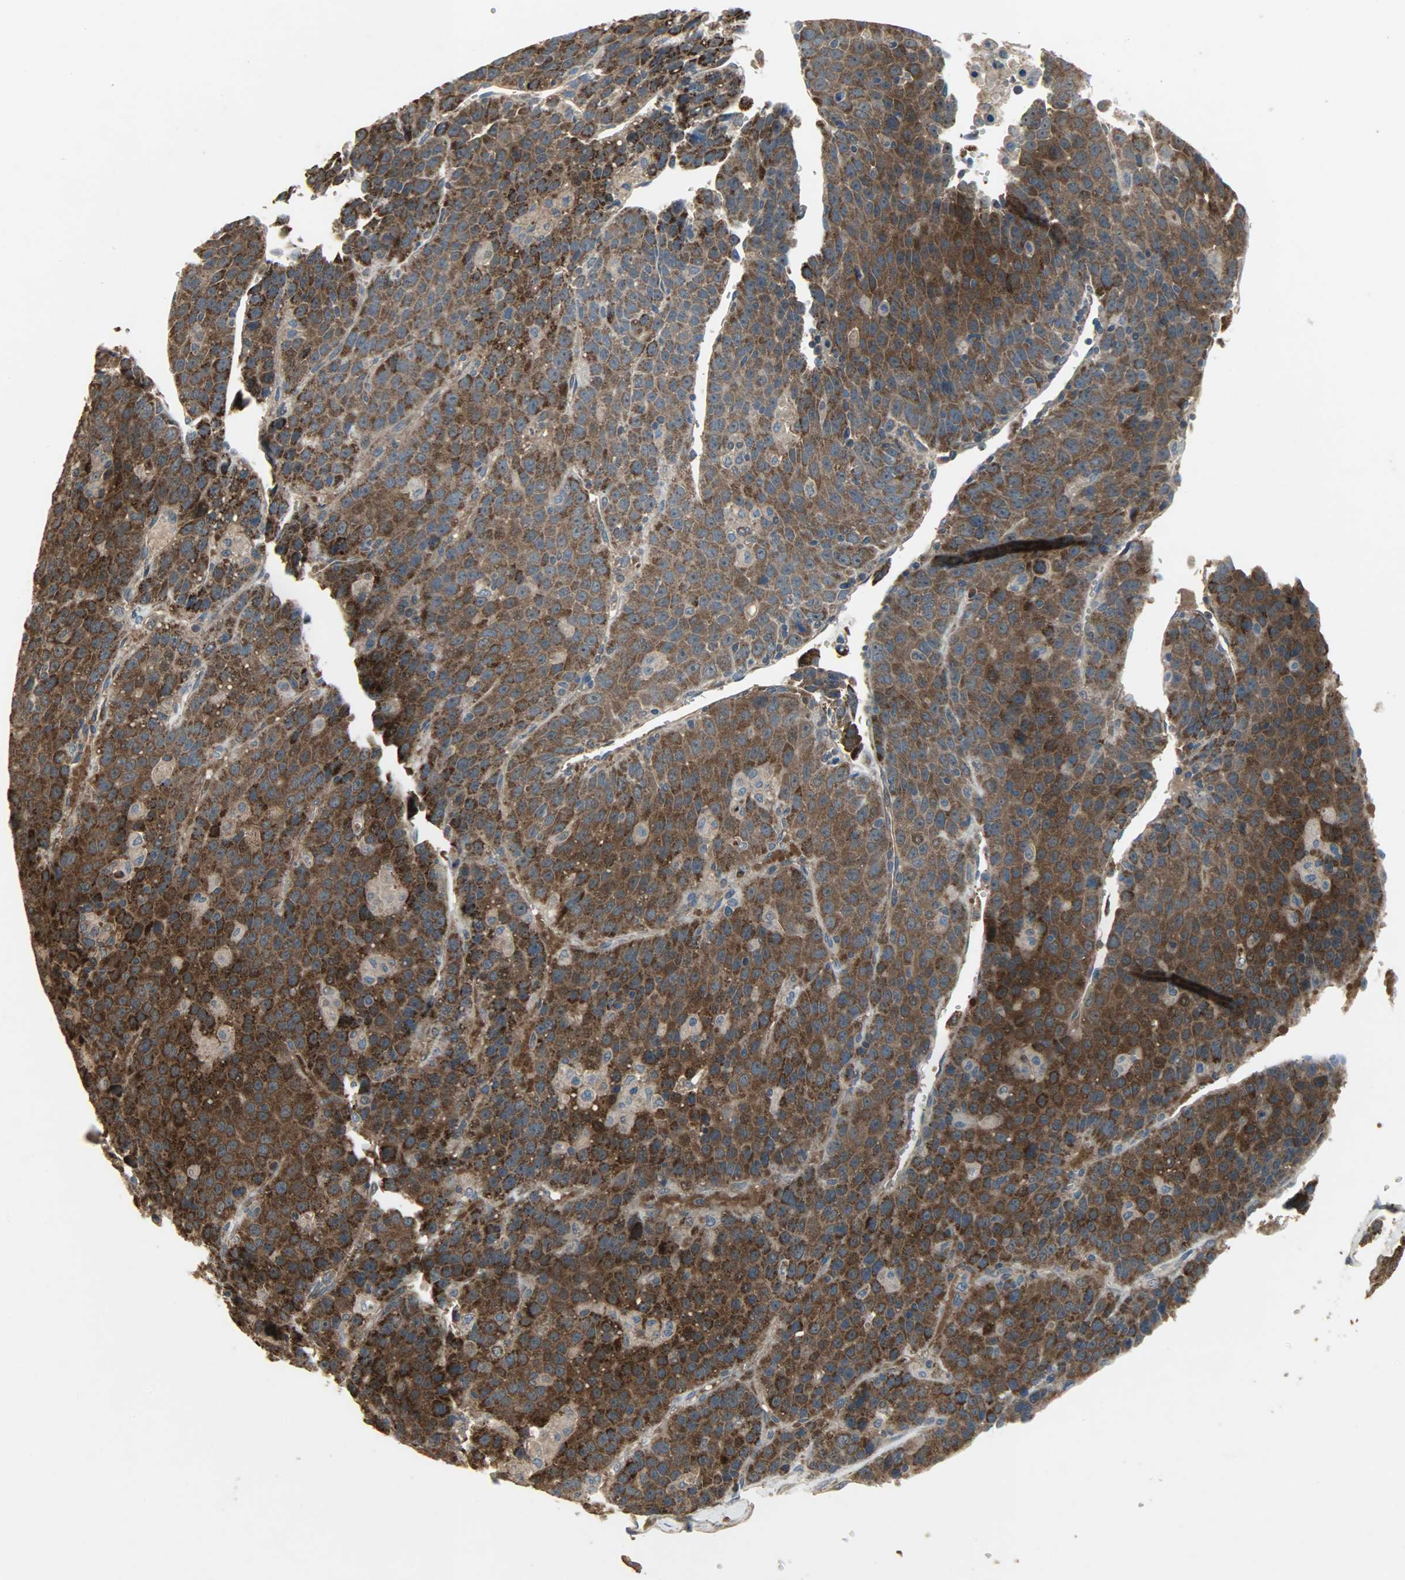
{"staining": {"intensity": "strong", "quantity": ">75%", "location": "cytoplasmic/membranous"}, "tissue": "liver cancer", "cell_type": "Tumor cells", "image_type": "cancer", "snomed": [{"axis": "morphology", "description": "Carcinoma, Hepatocellular, NOS"}, {"axis": "topography", "description": "Liver"}], "caption": "Liver hepatocellular carcinoma stained for a protein shows strong cytoplasmic/membranous positivity in tumor cells.", "gene": "AMT", "patient": {"sex": "female", "age": 53}}